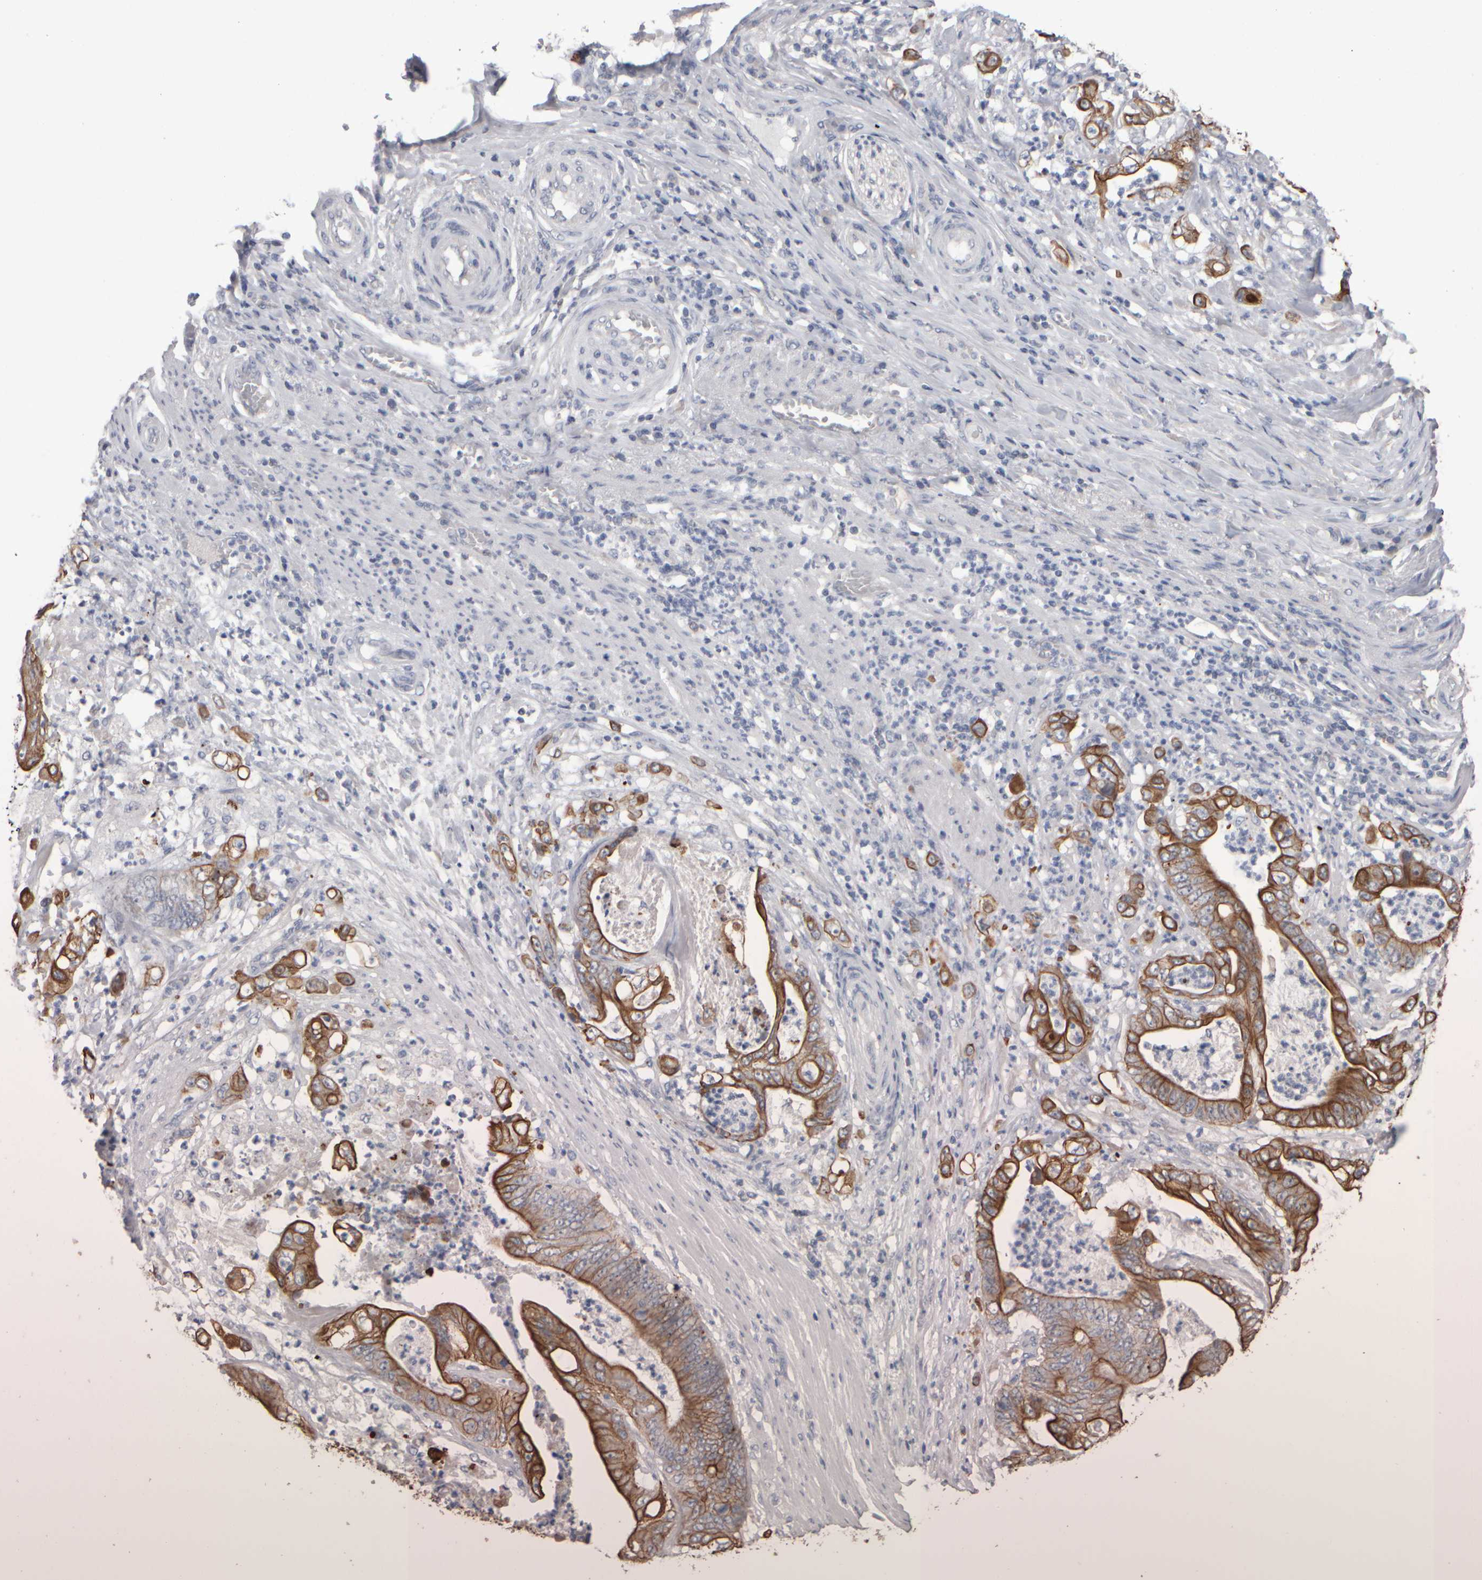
{"staining": {"intensity": "moderate", "quantity": ">75%", "location": "cytoplasmic/membranous"}, "tissue": "stomach cancer", "cell_type": "Tumor cells", "image_type": "cancer", "snomed": [{"axis": "morphology", "description": "Adenocarcinoma, NOS"}, {"axis": "topography", "description": "Stomach"}], "caption": "An immunohistochemistry micrograph of neoplastic tissue is shown. Protein staining in brown highlights moderate cytoplasmic/membranous positivity in stomach adenocarcinoma within tumor cells. The protein is stained brown, and the nuclei are stained in blue (DAB IHC with brightfield microscopy, high magnification).", "gene": "EPHX2", "patient": {"sex": "female", "age": 73}}